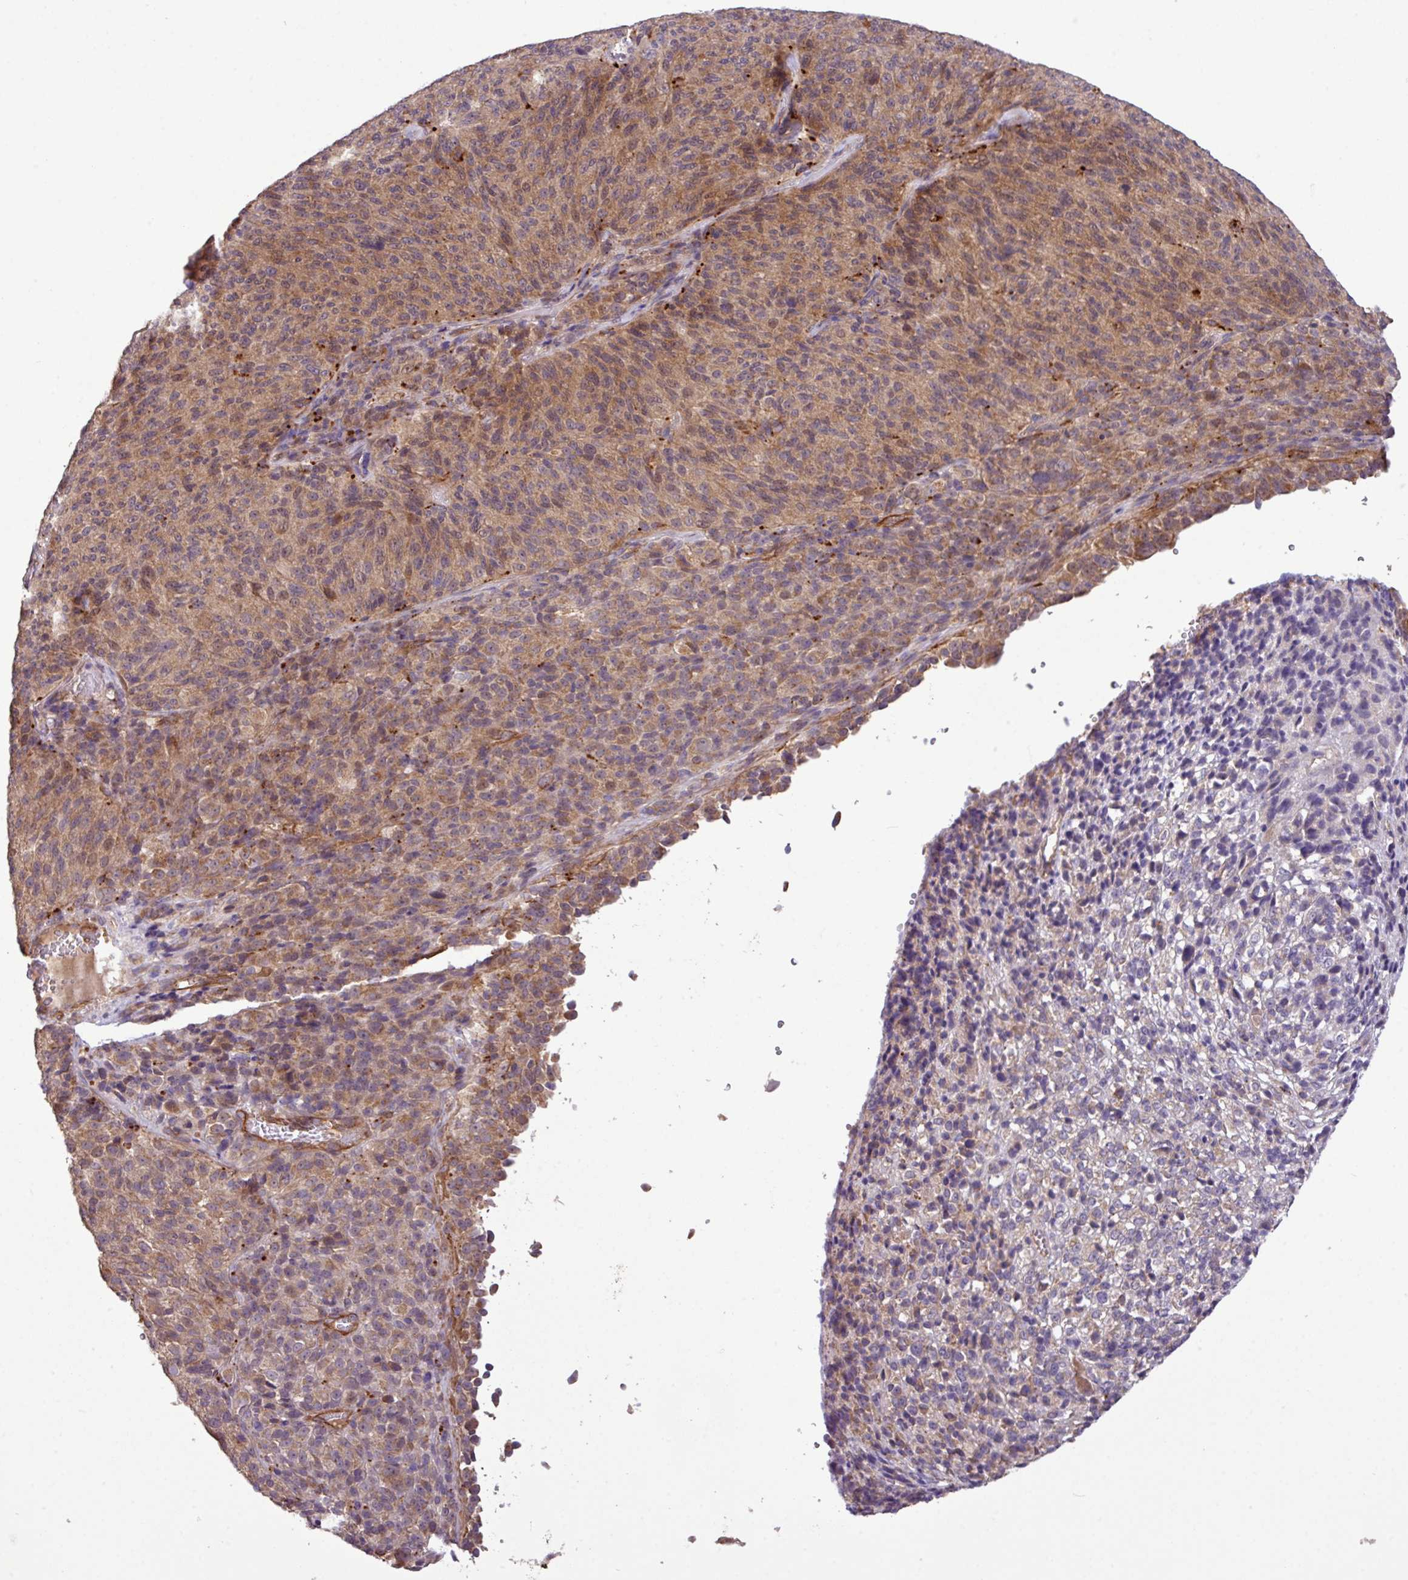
{"staining": {"intensity": "moderate", "quantity": "25%-75%", "location": "cytoplasmic/membranous,nuclear"}, "tissue": "melanoma", "cell_type": "Tumor cells", "image_type": "cancer", "snomed": [{"axis": "morphology", "description": "Malignant melanoma, Metastatic site"}, {"axis": "topography", "description": "Brain"}], "caption": "Tumor cells reveal medium levels of moderate cytoplasmic/membranous and nuclear staining in approximately 25%-75% of cells in melanoma. (Stains: DAB (3,3'-diaminobenzidine) in brown, nuclei in blue, Microscopy: brightfield microscopy at high magnification).", "gene": "XIAP", "patient": {"sex": "female", "age": 56}}